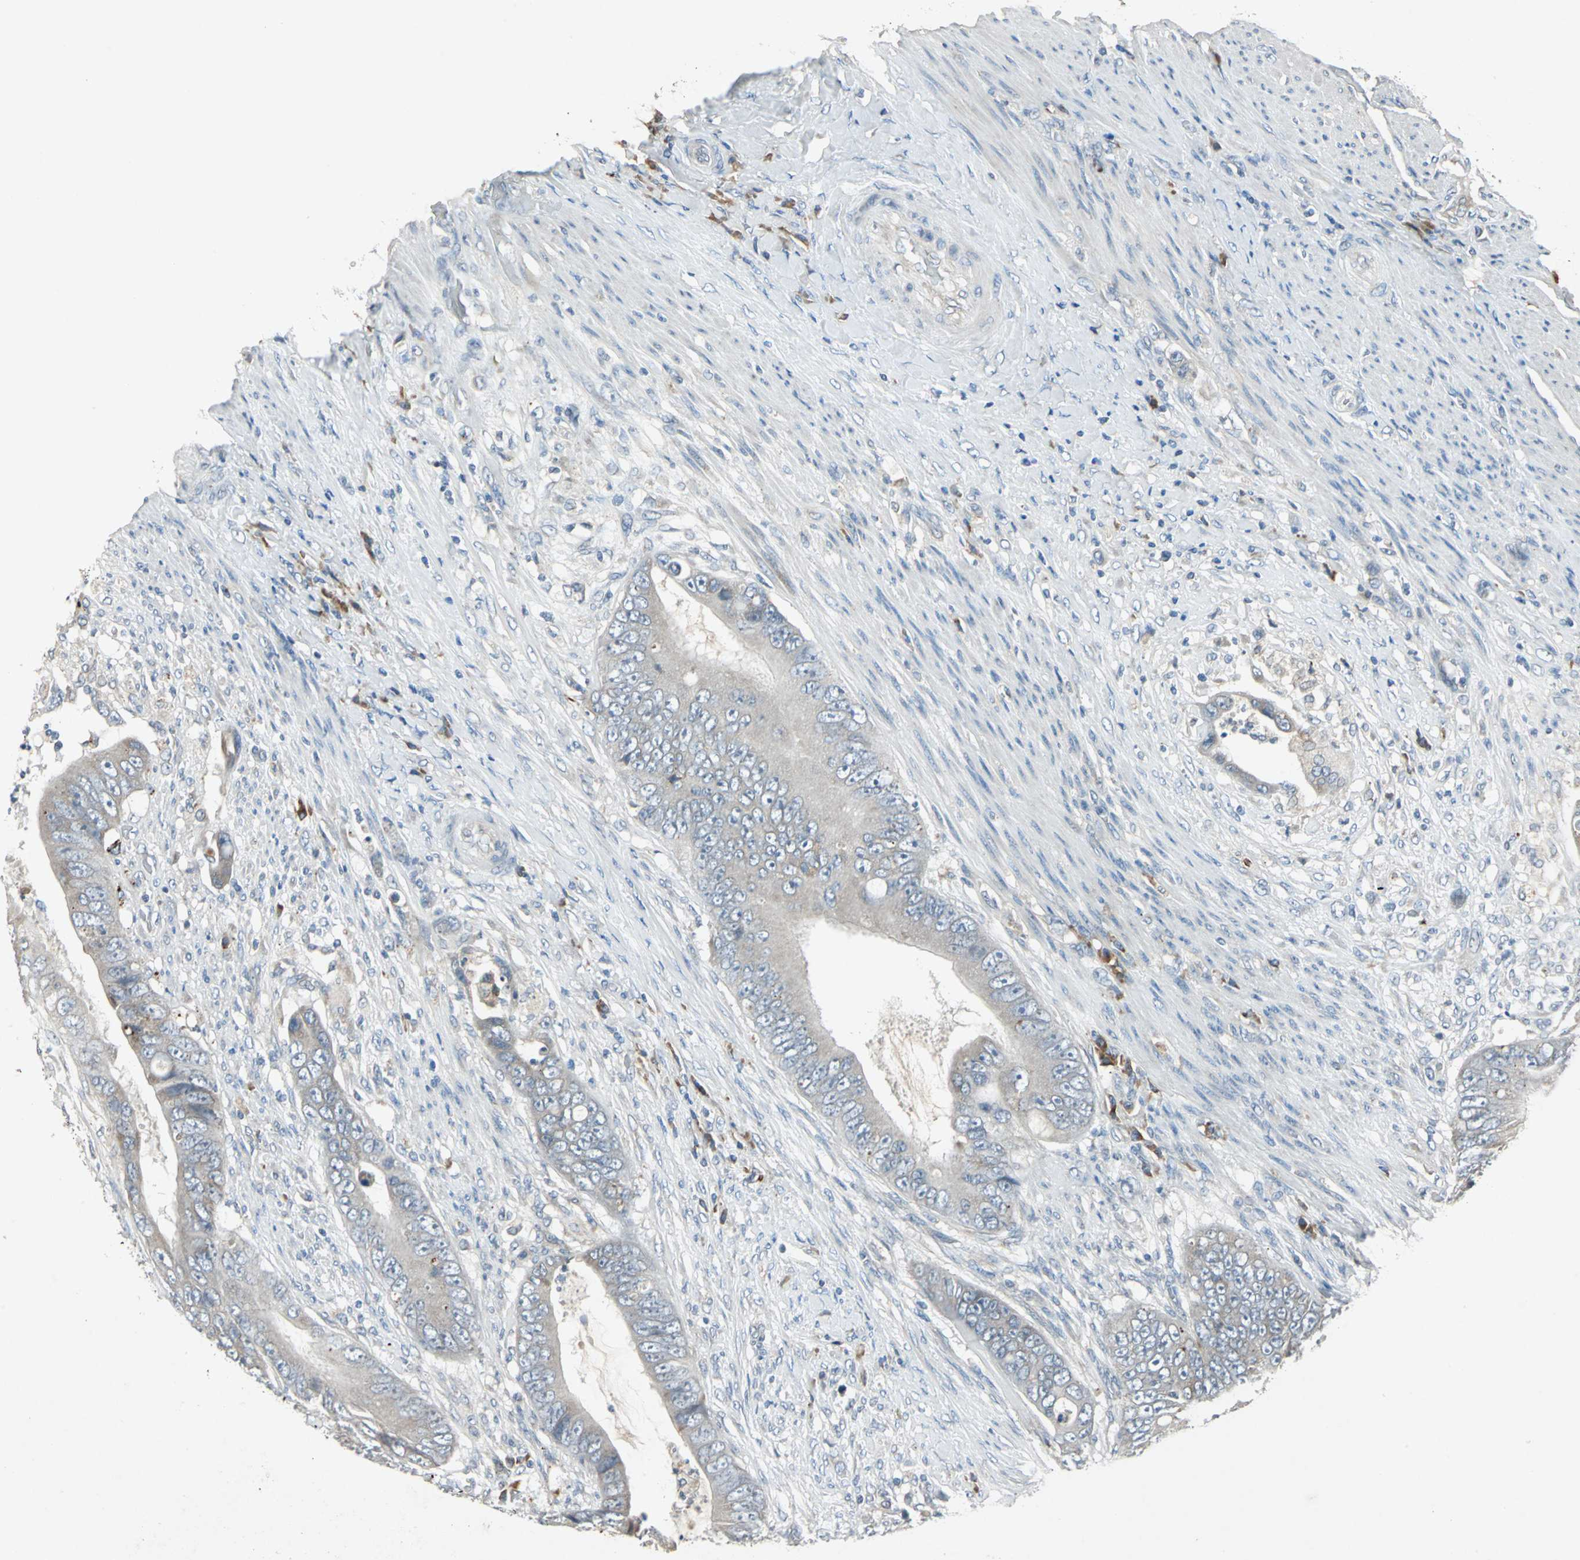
{"staining": {"intensity": "weak", "quantity": ">75%", "location": "cytoplasmic/membranous"}, "tissue": "colorectal cancer", "cell_type": "Tumor cells", "image_type": "cancer", "snomed": [{"axis": "morphology", "description": "Adenocarcinoma, NOS"}, {"axis": "topography", "description": "Rectum"}], "caption": "Immunohistochemistry (DAB (3,3'-diaminobenzidine)) staining of human adenocarcinoma (colorectal) exhibits weak cytoplasmic/membranous protein positivity in about >75% of tumor cells.", "gene": "SLC2A13", "patient": {"sex": "female", "age": 77}}